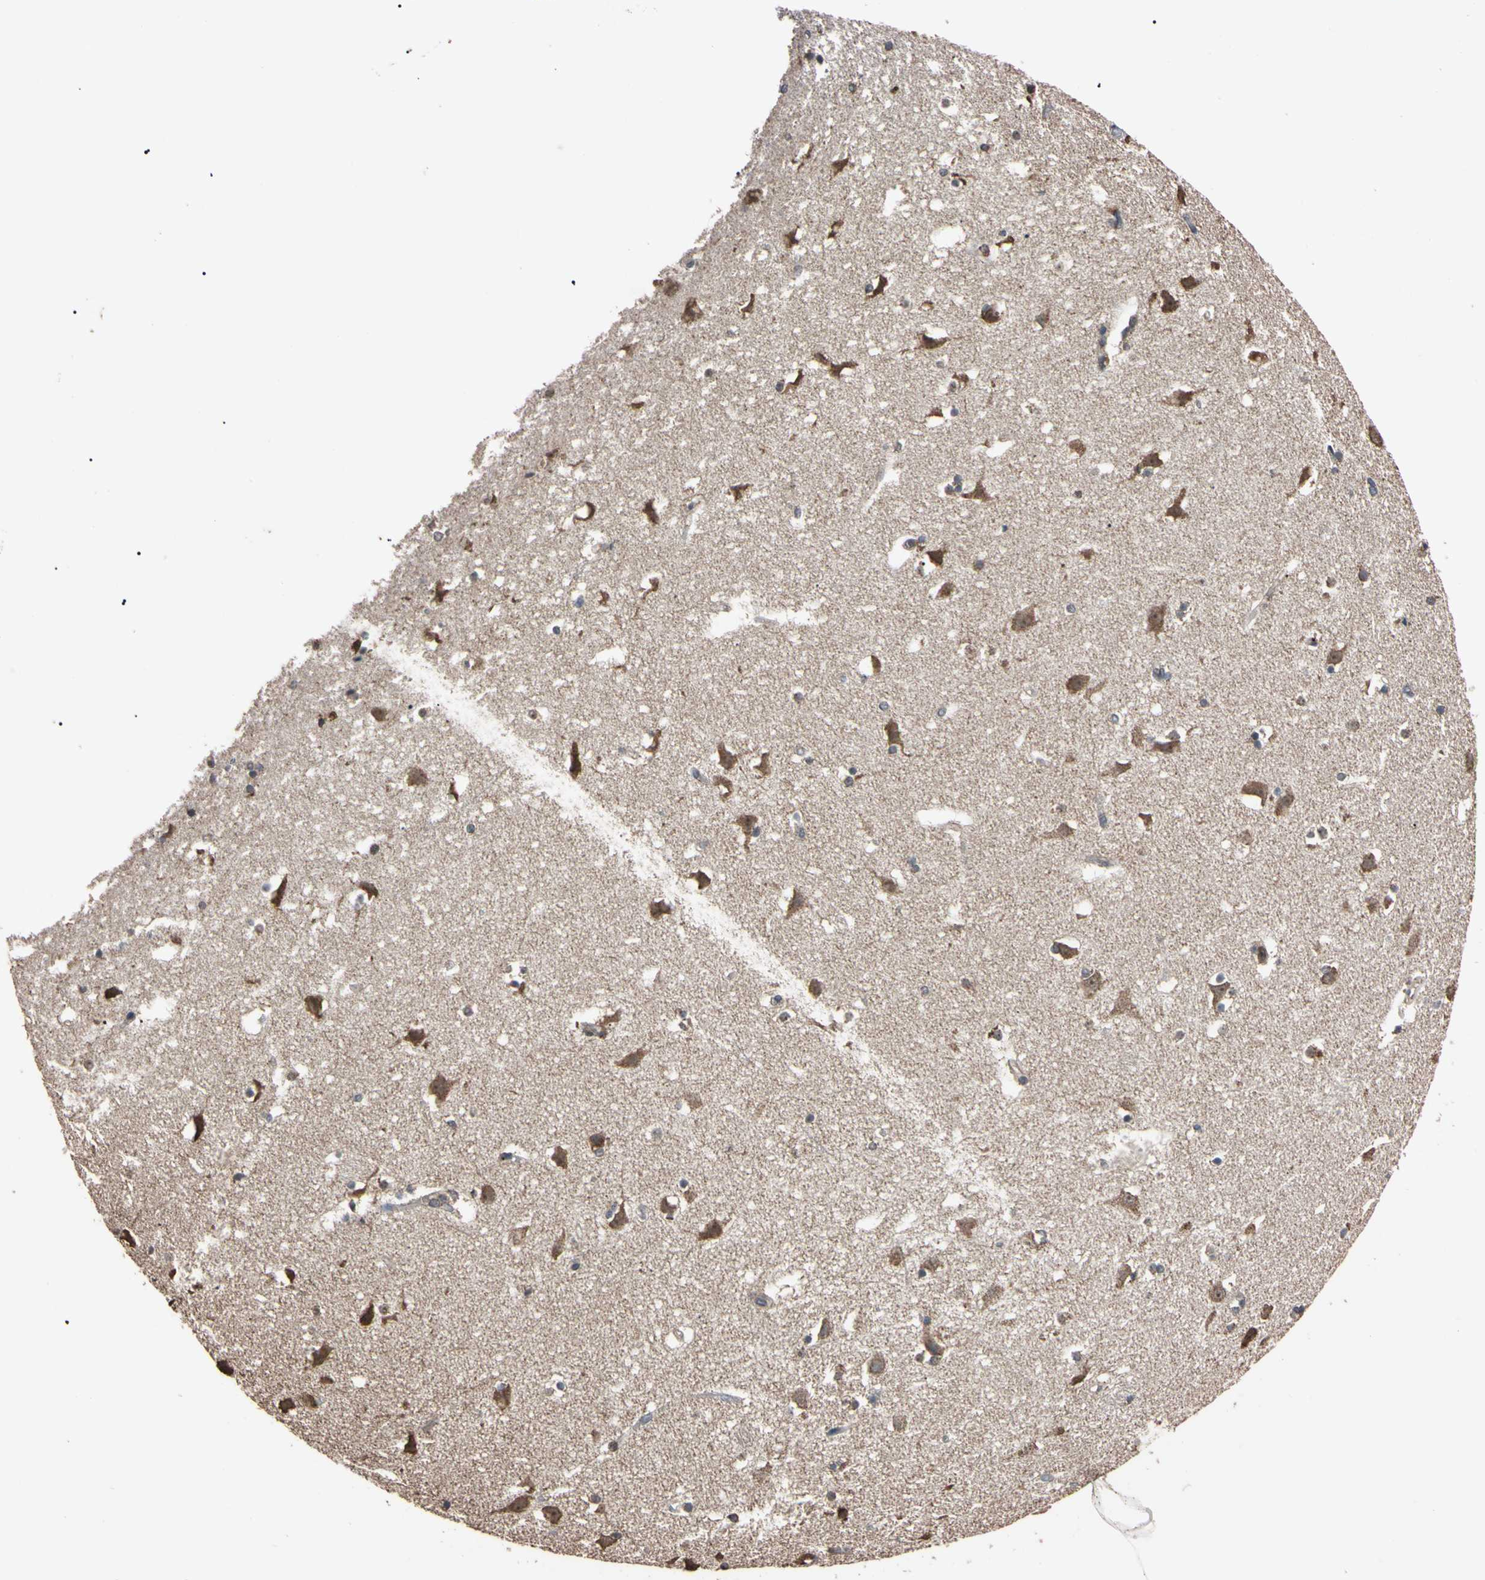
{"staining": {"intensity": "moderate", "quantity": "<25%", "location": "cytoplasmic/membranous,nuclear"}, "tissue": "caudate", "cell_type": "Glial cells", "image_type": "normal", "snomed": [{"axis": "morphology", "description": "Normal tissue, NOS"}, {"axis": "topography", "description": "Lateral ventricle wall"}], "caption": "Immunohistochemistry (DAB) staining of unremarkable human caudate displays moderate cytoplasmic/membranous,nuclear protein expression in about <25% of glial cells.", "gene": "TNFRSF1A", "patient": {"sex": "male", "age": 45}}